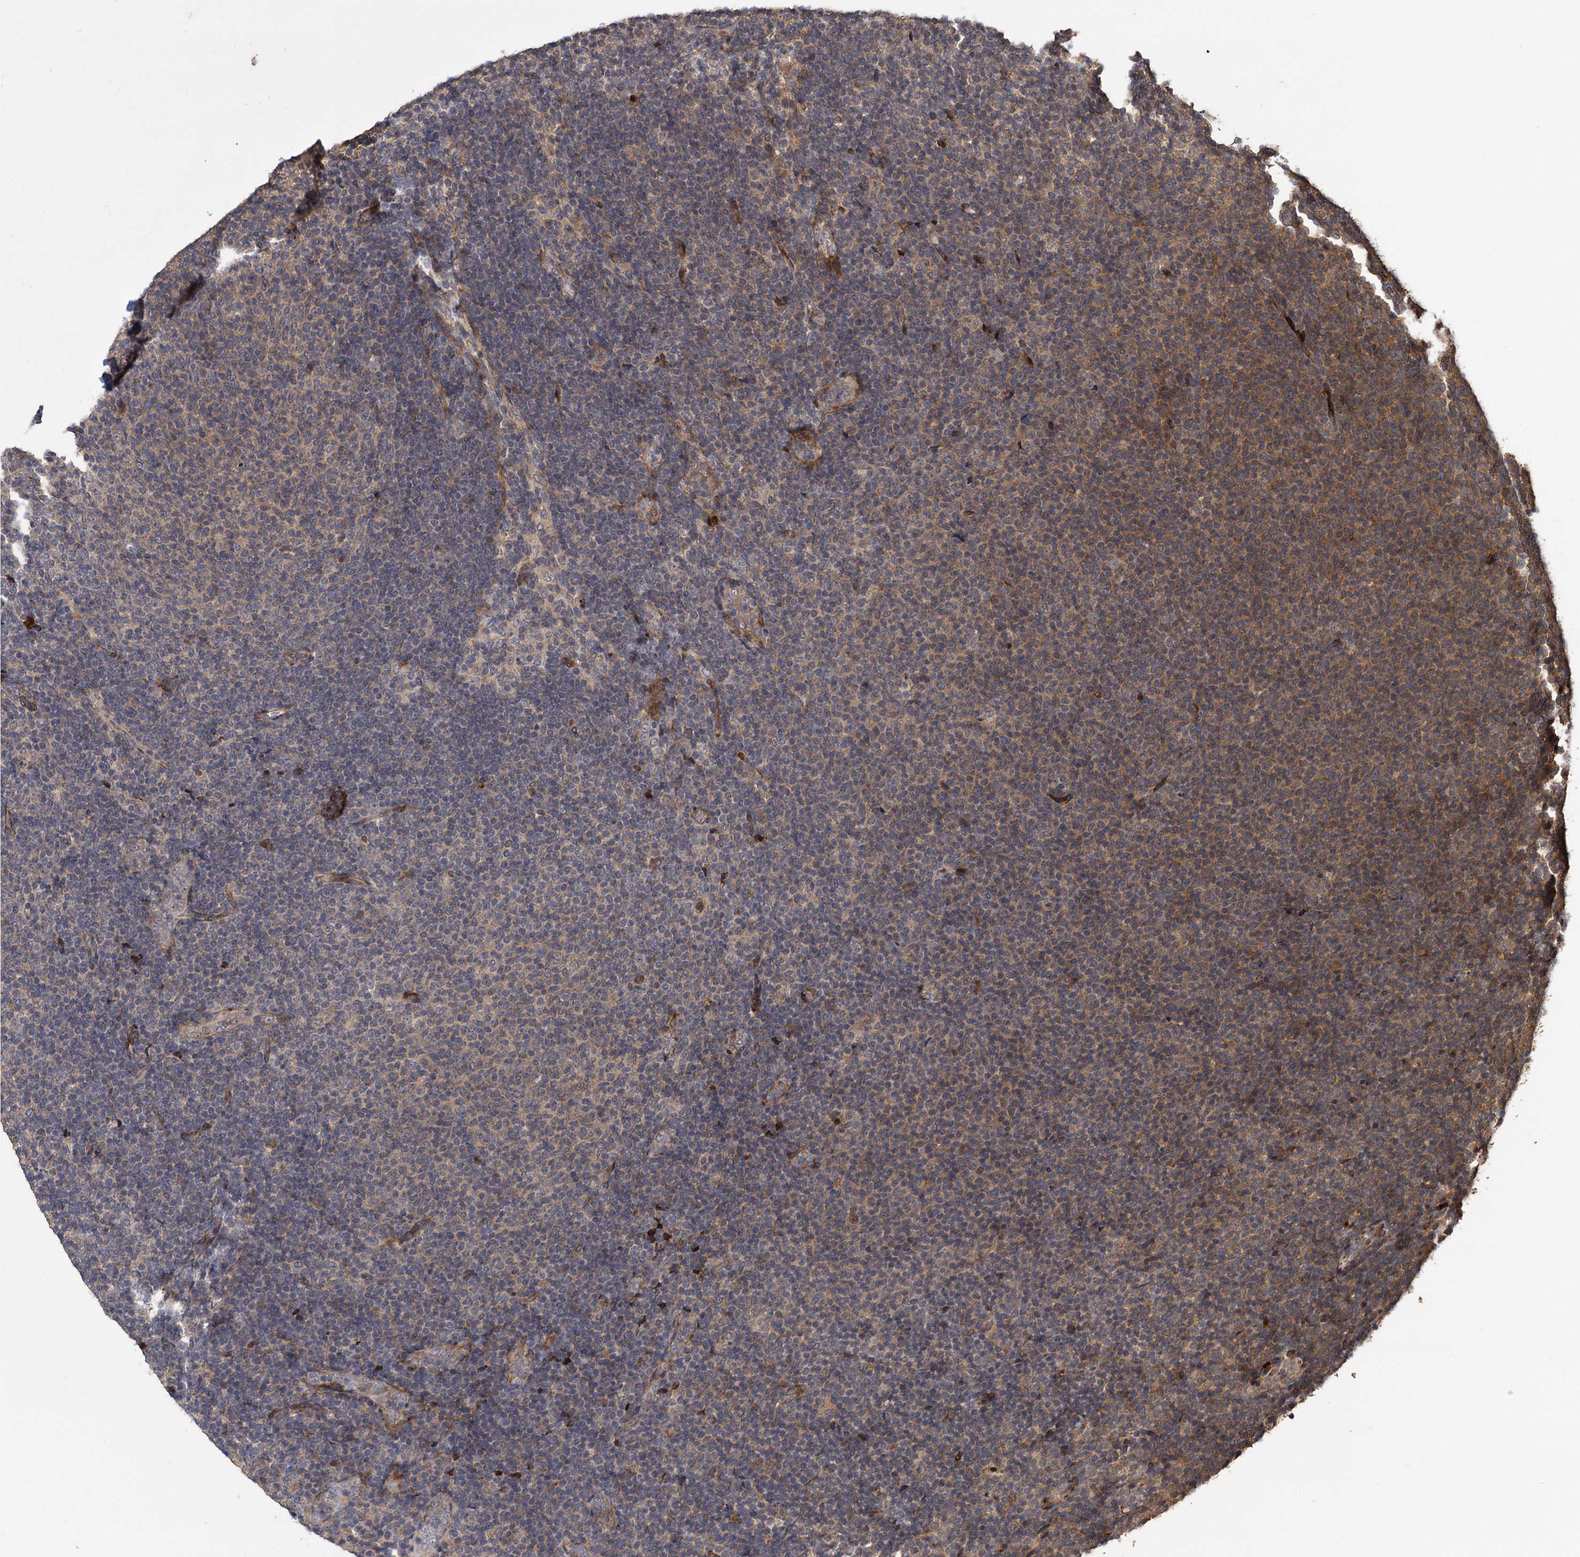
{"staining": {"intensity": "moderate", "quantity": "25%-75%", "location": "cytoplasmic/membranous"}, "tissue": "lymphoma", "cell_type": "Tumor cells", "image_type": "cancer", "snomed": [{"axis": "morphology", "description": "Malignant lymphoma, non-Hodgkin's type, Low grade"}, {"axis": "topography", "description": "Lymph node"}], "caption": "Immunohistochemical staining of lymphoma reveals moderate cytoplasmic/membranous protein staining in about 25%-75% of tumor cells.", "gene": "INPPL1", "patient": {"sex": "male", "age": 66}}